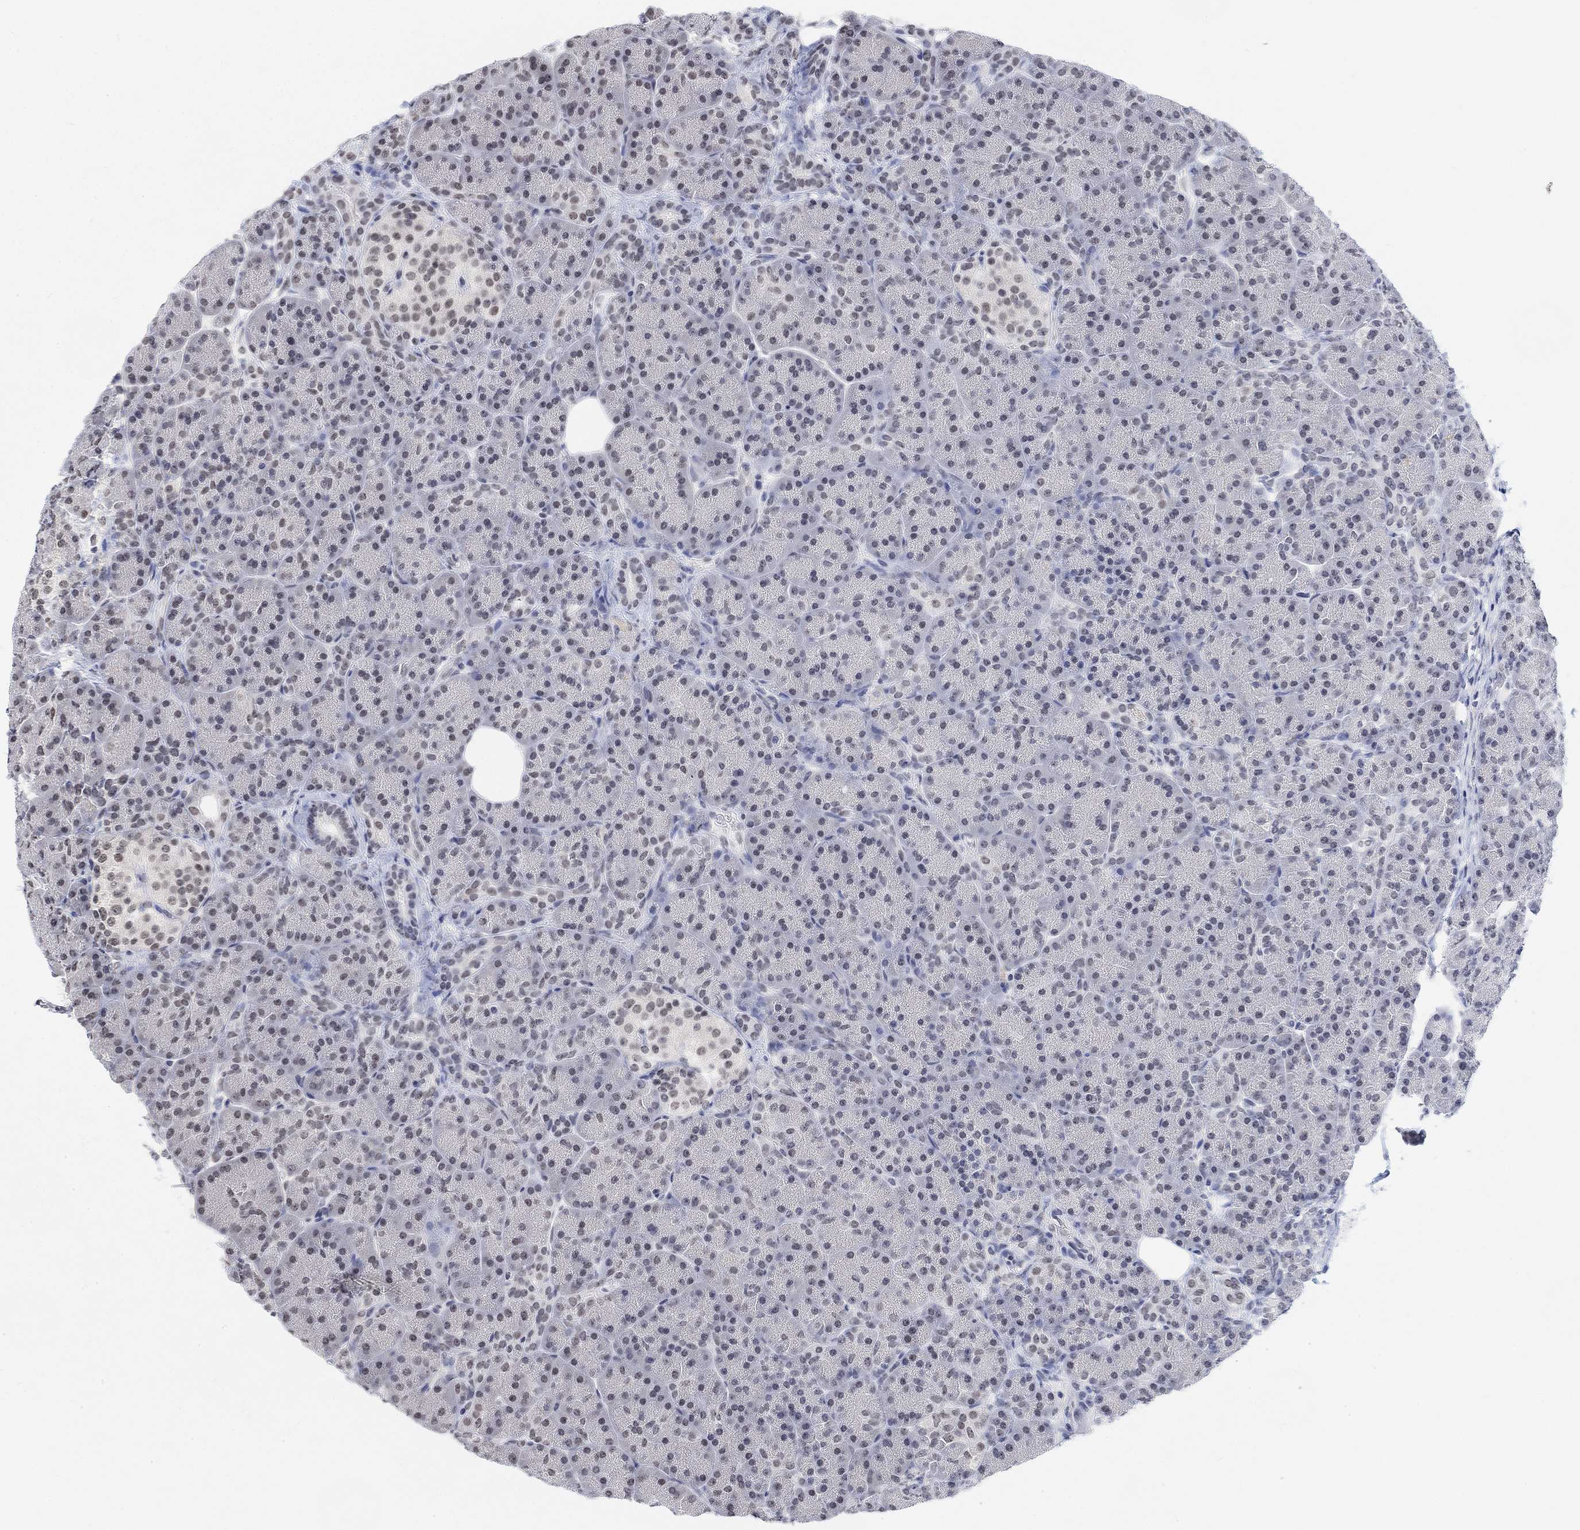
{"staining": {"intensity": "weak", "quantity": "<25%", "location": "nuclear"}, "tissue": "pancreas", "cell_type": "Exocrine glandular cells", "image_type": "normal", "snomed": [{"axis": "morphology", "description": "Normal tissue, NOS"}, {"axis": "topography", "description": "Pancreas"}], "caption": "Immunohistochemistry histopathology image of normal pancreas stained for a protein (brown), which reveals no staining in exocrine glandular cells.", "gene": "PURG", "patient": {"sex": "female", "age": 63}}